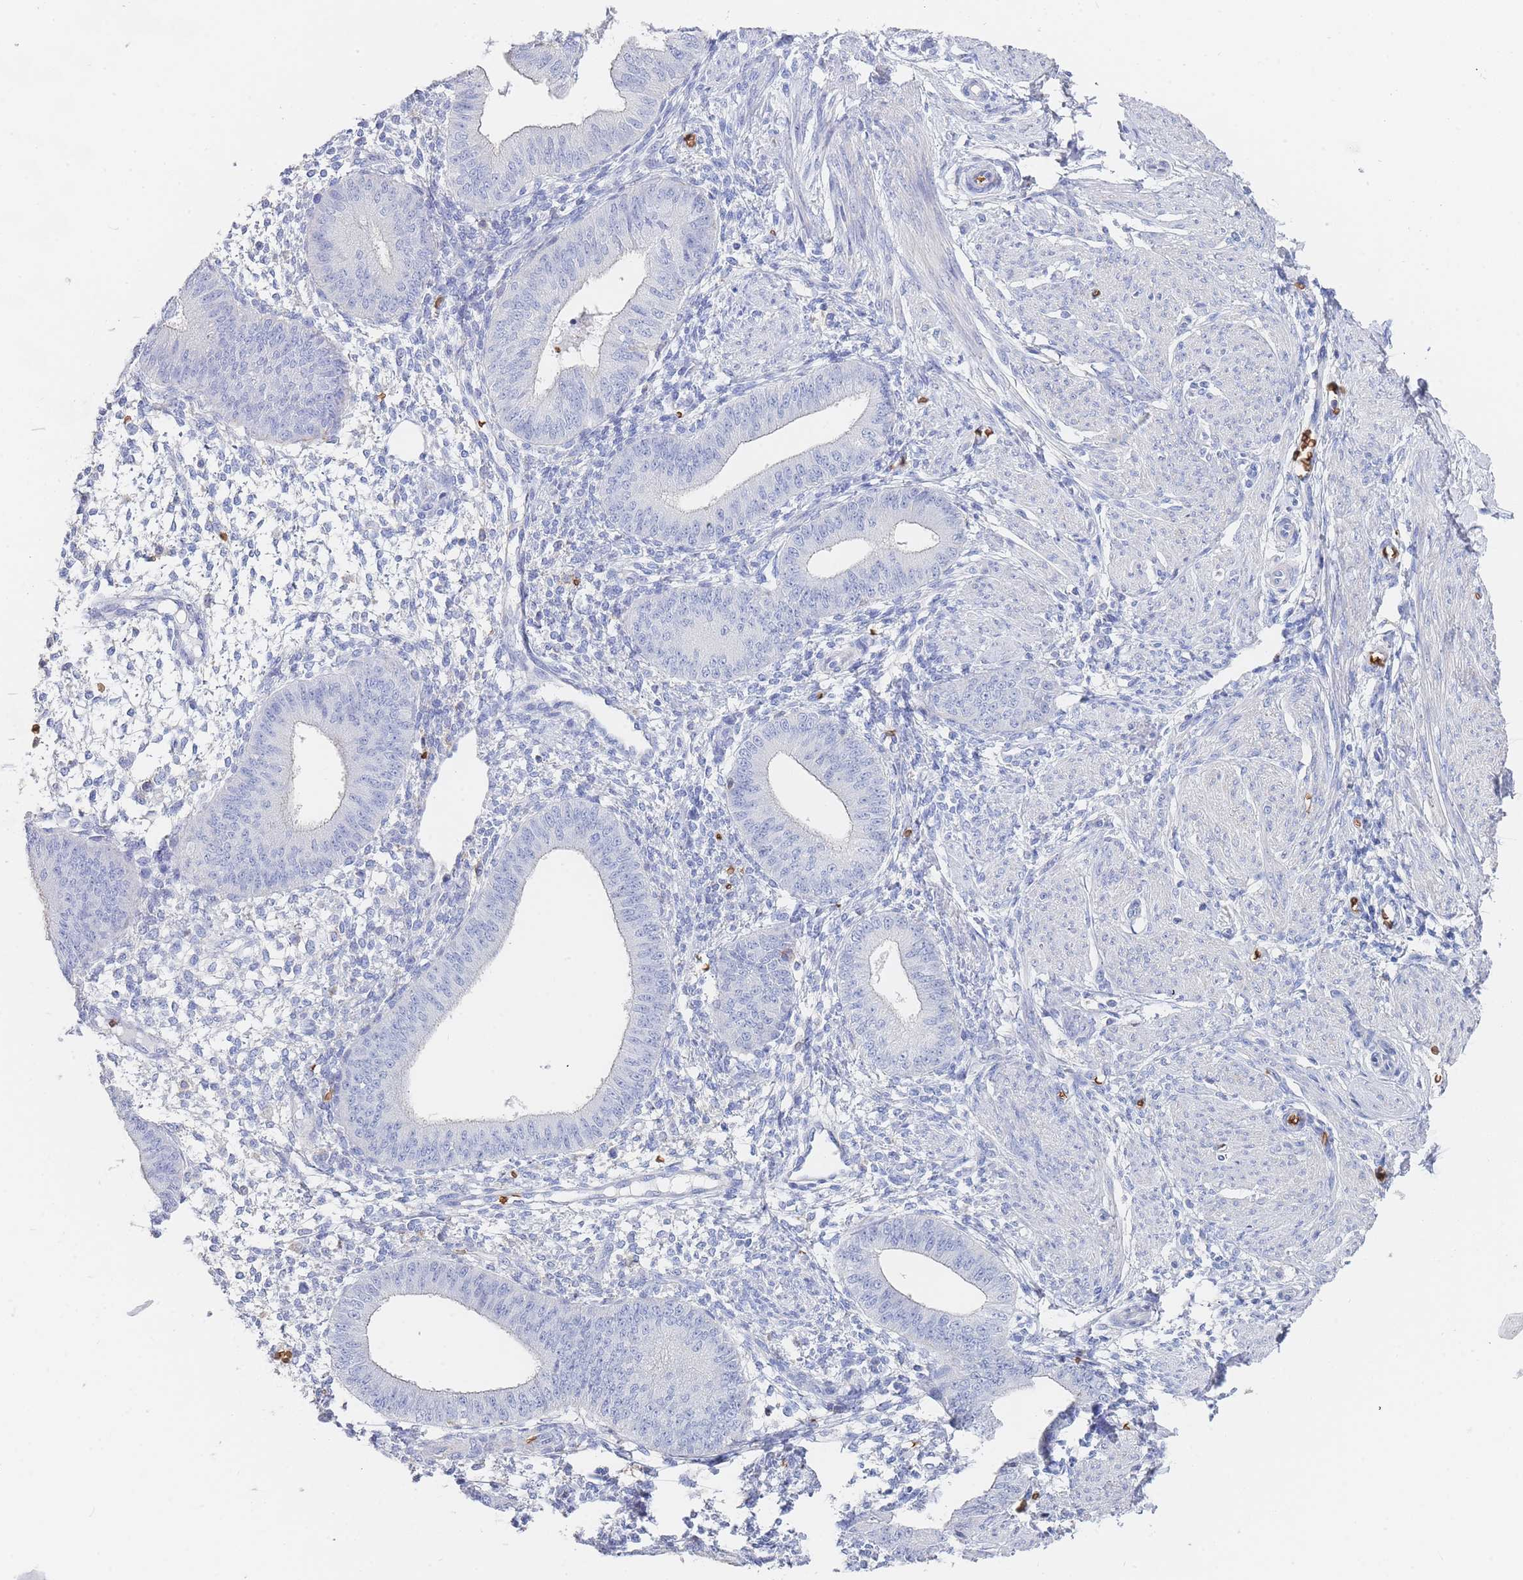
{"staining": {"intensity": "negative", "quantity": "none", "location": "none"}, "tissue": "endometrium", "cell_type": "Cells in endometrial stroma", "image_type": "normal", "snomed": [{"axis": "morphology", "description": "Normal tissue, NOS"}, {"axis": "topography", "description": "Endometrium"}], "caption": "Immunohistochemistry of benign human endometrium demonstrates no positivity in cells in endometrial stroma.", "gene": "SLC2A1", "patient": {"sex": "female", "age": 49}}